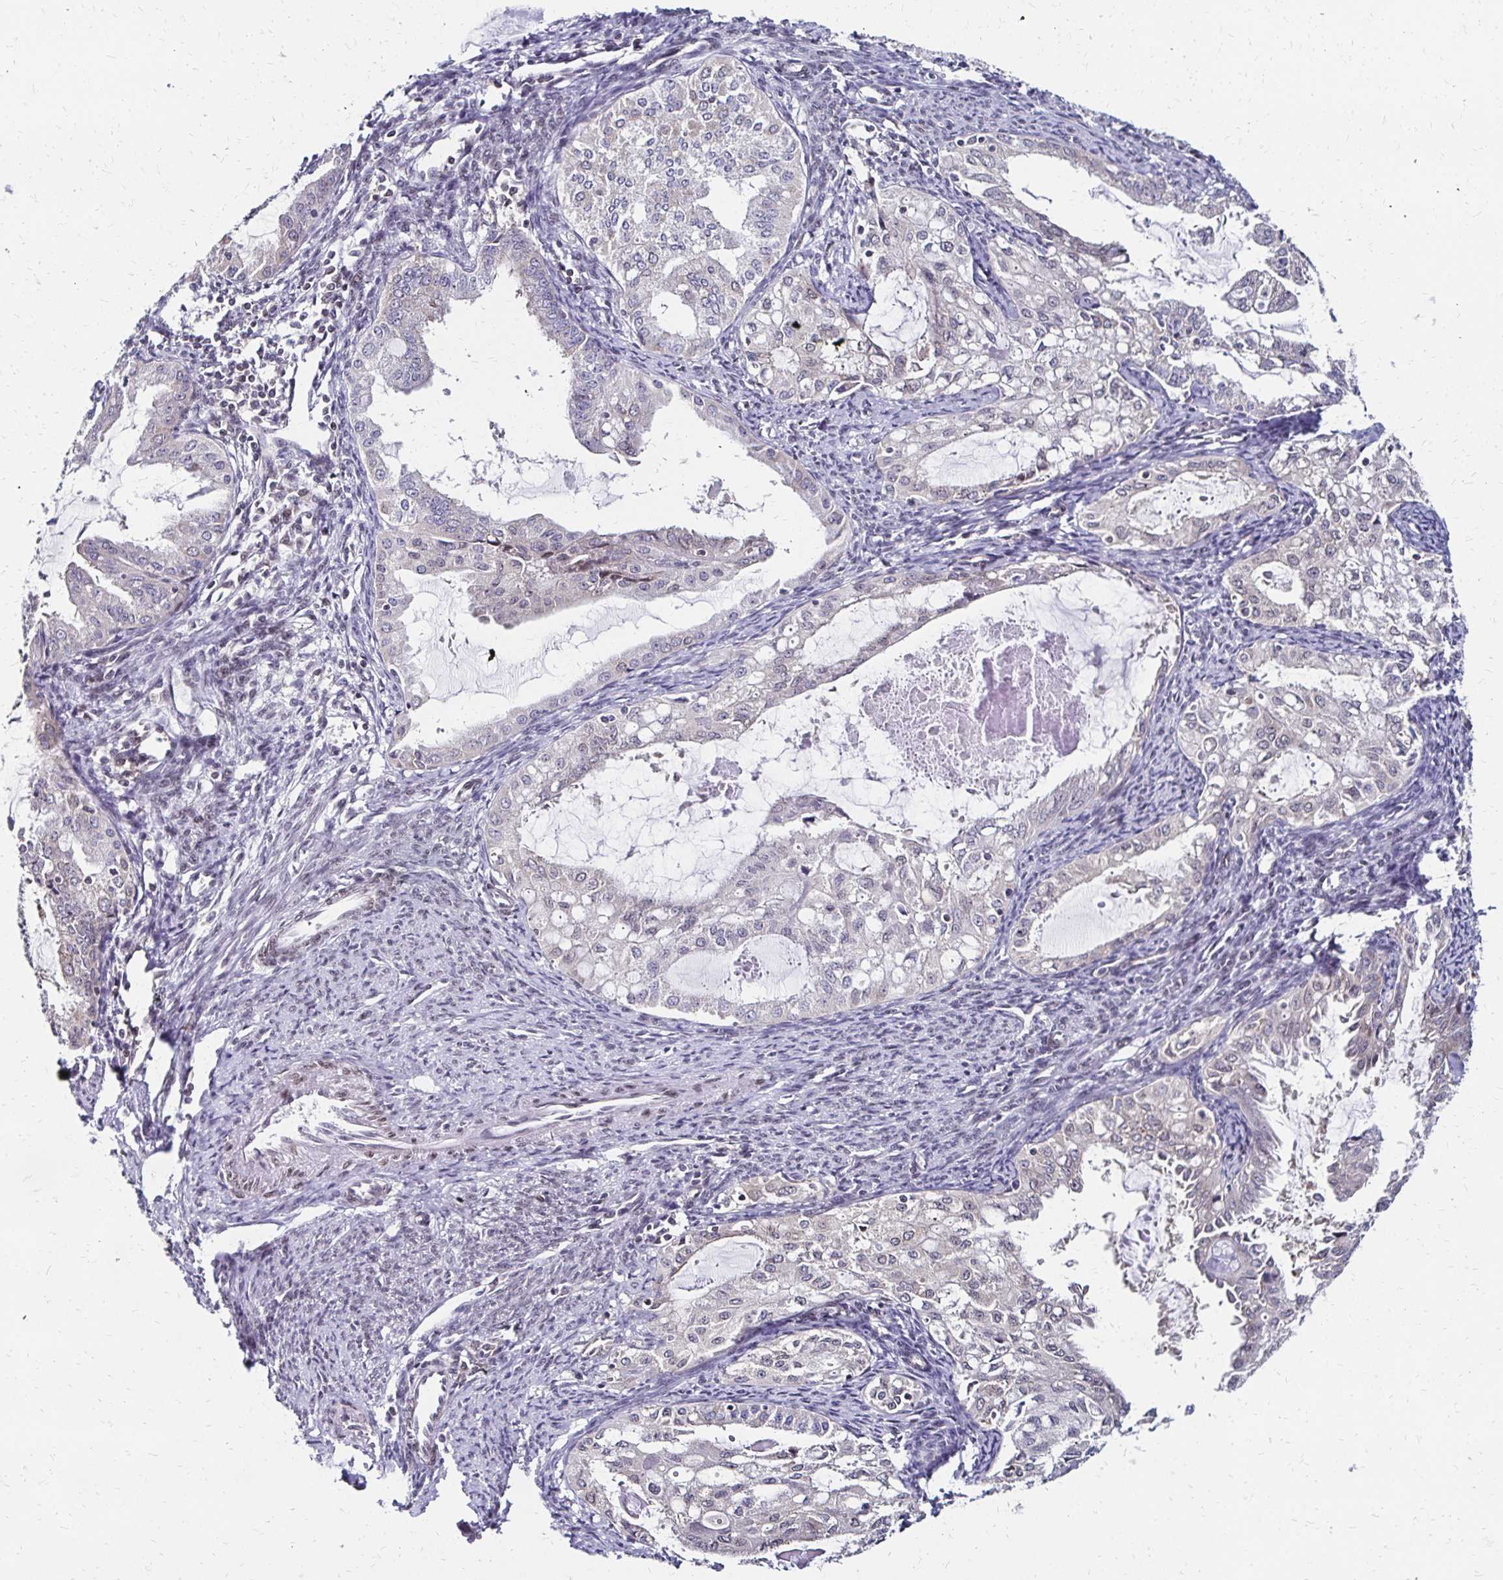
{"staining": {"intensity": "negative", "quantity": "none", "location": "none"}, "tissue": "endometrial cancer", "cell_type": "Tumor cells", "image_type": "cancer", "snomed": [{"axis": "morphology", "description": "Adenocarcinoma, NOS"}, {"axis": "topography", "description": "Endometrium"}], "caption": "Immunohistochemistry (IHC) histopathology image of neoplastic tissue: endometrial adenocarcinoma stained with DAB (3,3'-diaminobenzidine) displays no significant protein staining in tumor cells.", "gene": "CBX7", "patient": {"sex": "female", "age": 70}}